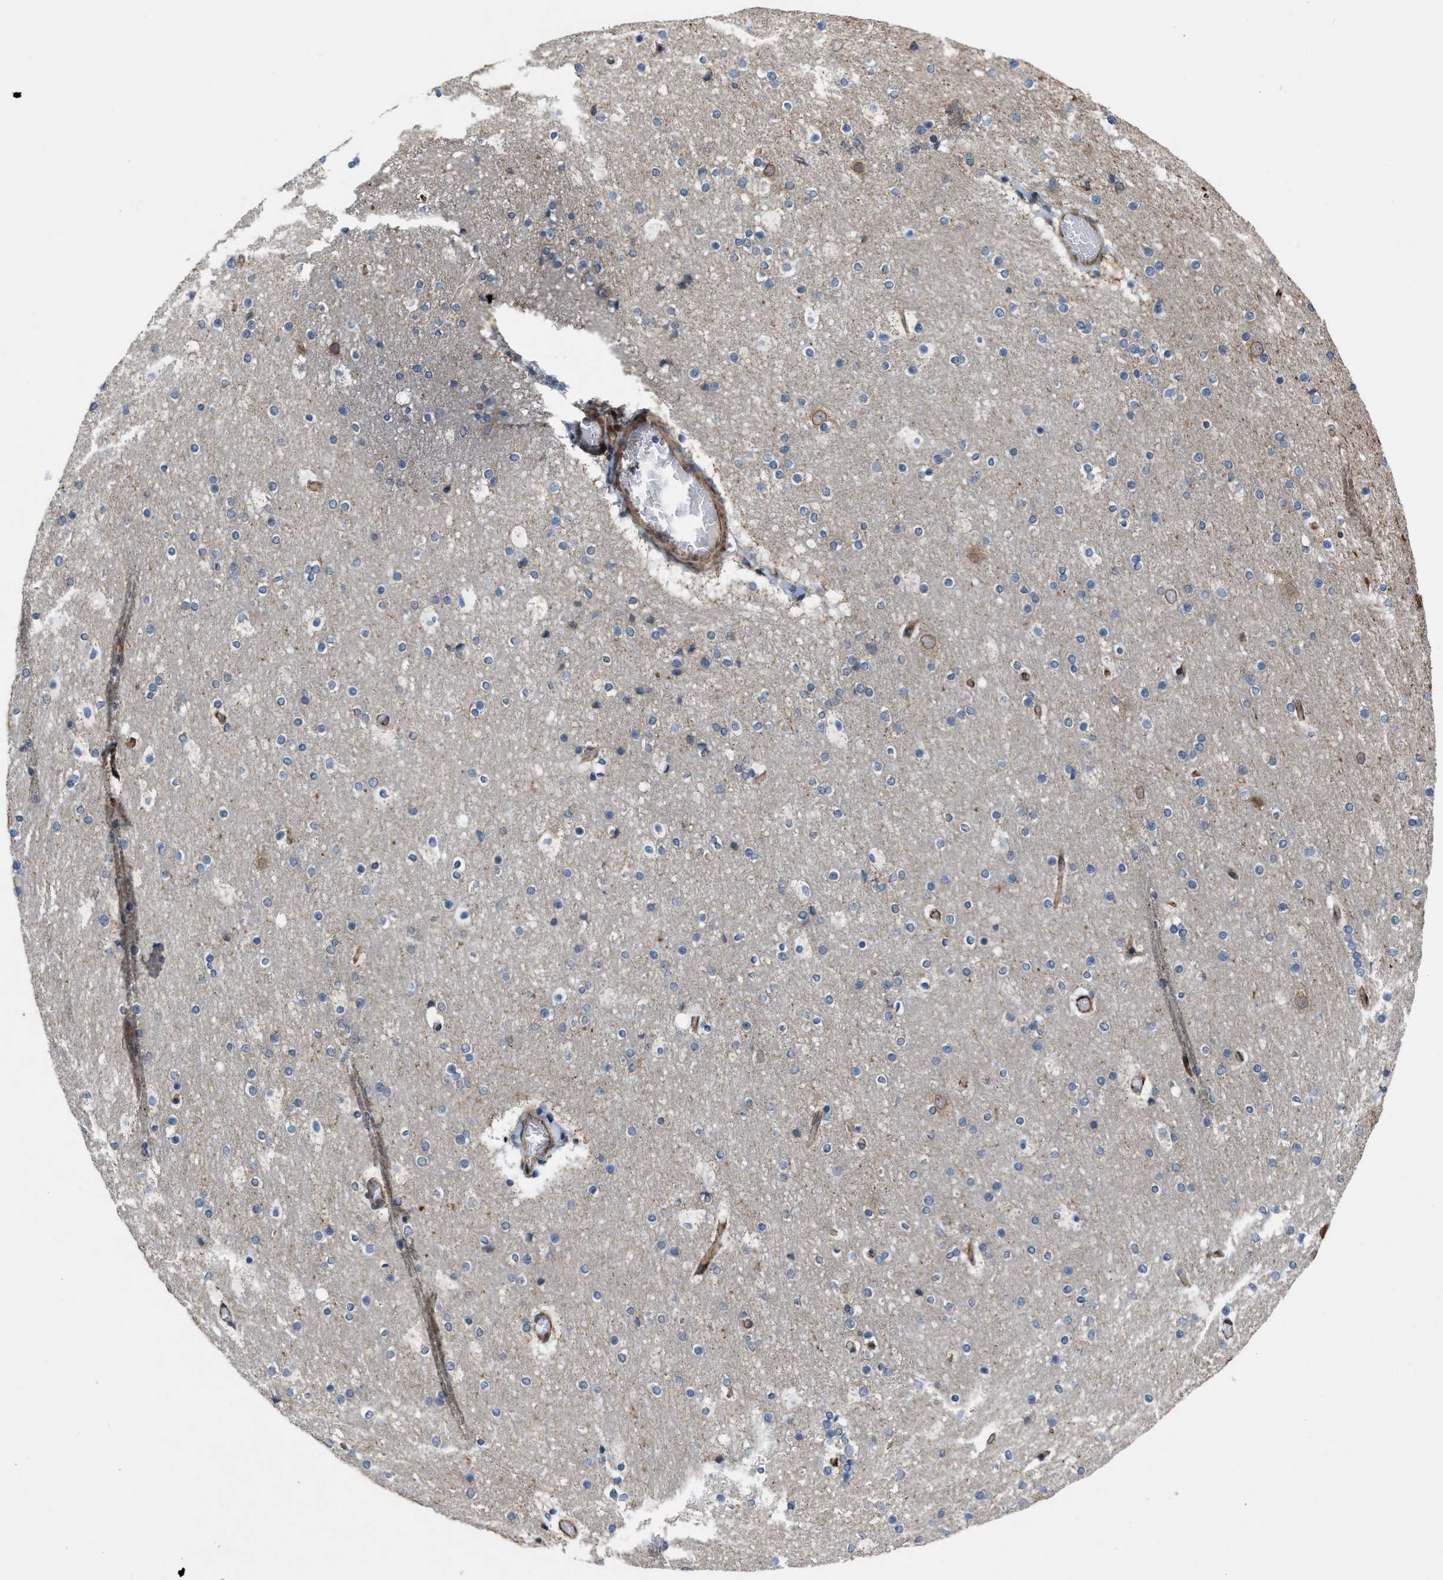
{"staining": {"intensity": "moderate", "quantity": ">75%", "location": "cytoplasmic/membranous"}, "tissue": "cerebral cortex", "cell_type": "Endothelial cells", "image_type": "normal", "snomed": [{"axis": "morphology", "description": "Normal tissue, NOS"}, {"axis": "topography", "description": "Cerebral cortex"}], "caption": "High-power microscopy captured an immunohistochemistry micrograph of unremarkable cerebral cortex, revealing moderate cytoplasmic/membranous staining in approximately >75% of endothelial cells.", "gene": "EOGT", "patient": {"sex": "male", "age": 57}}